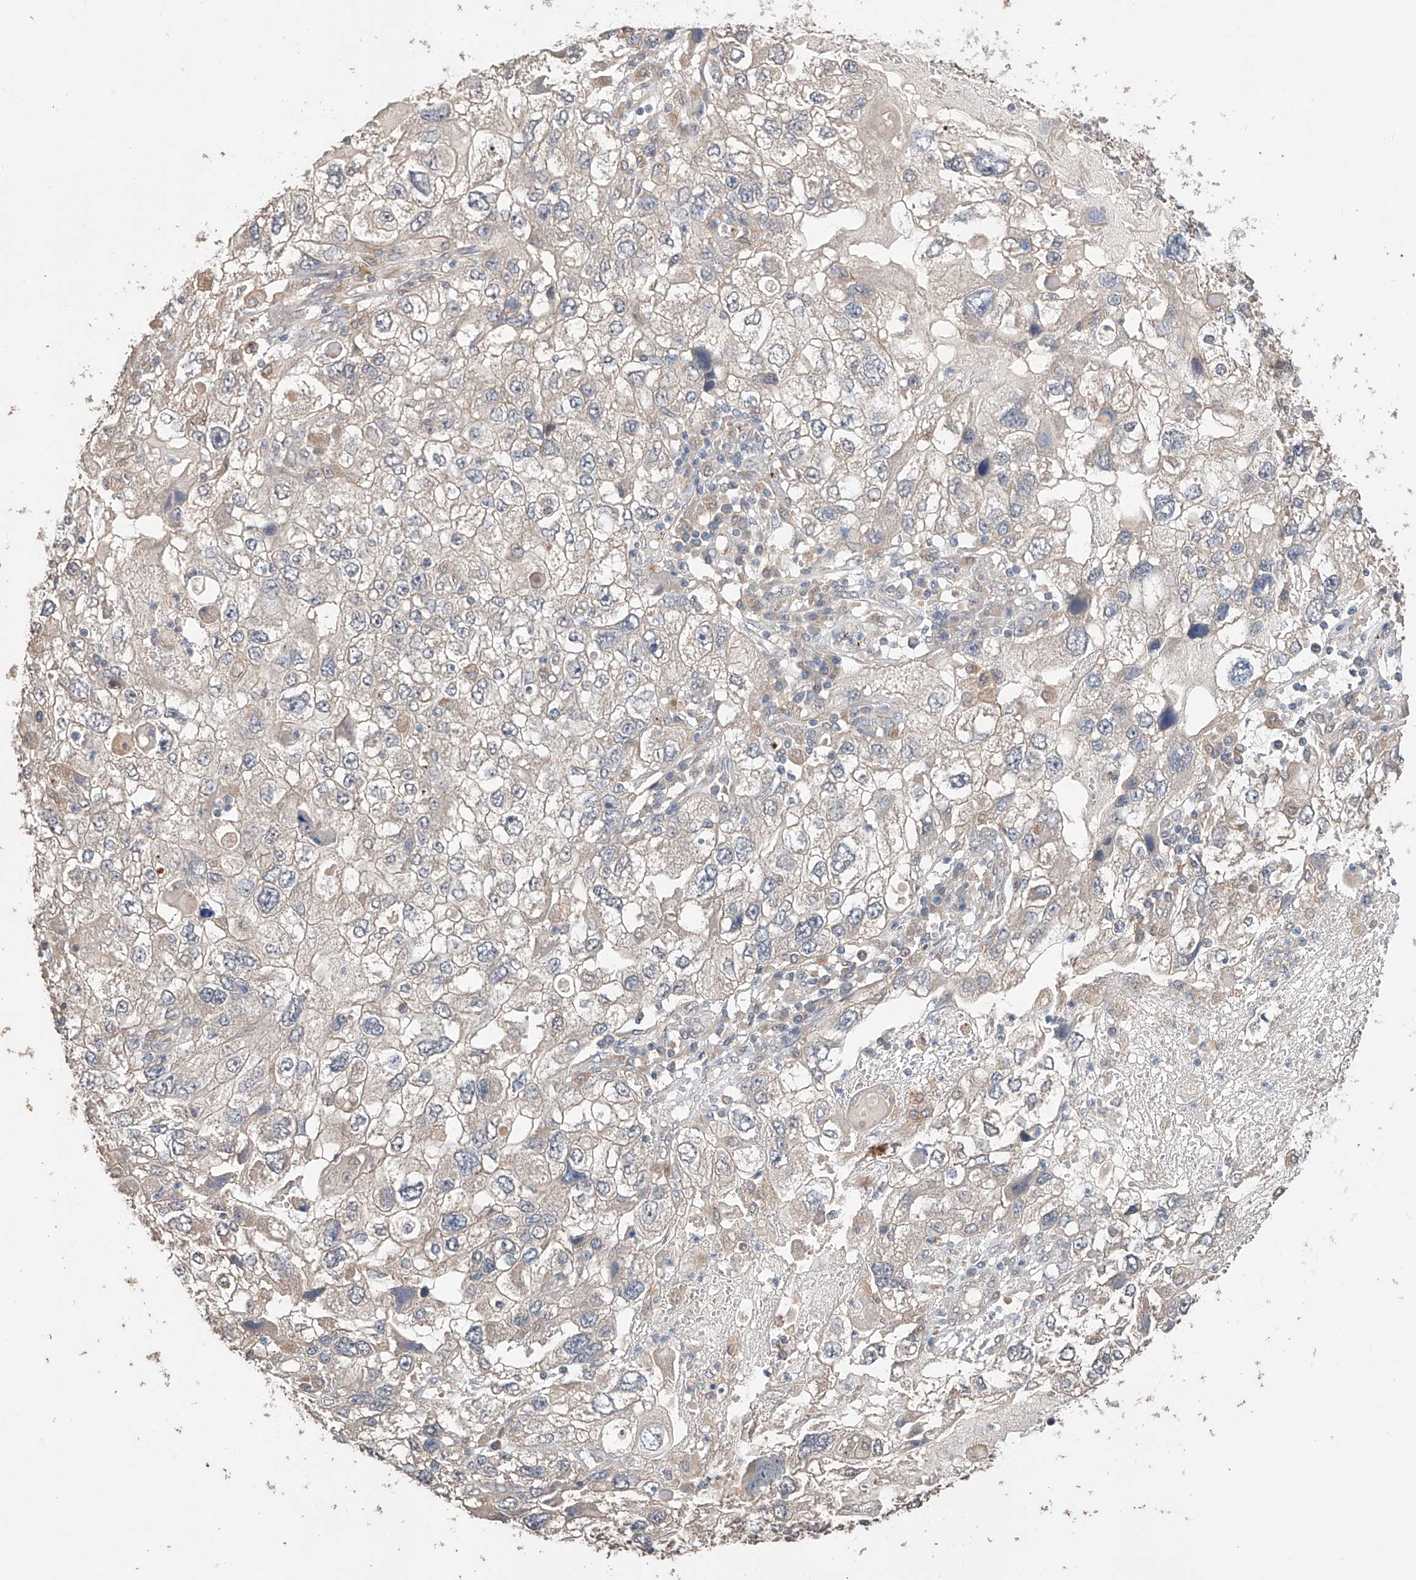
{"staining": {"intensity": "negative", "quantity": "none", "location": "none"}, "tissue": "endometrial cancer", "cell_type": "Tumor cells", "image_type": "cancer", "snomed": [{"axis": "morphology", "description": "Adenocarcinoma, NOS"}, {"axis": "topography", "description": "Endometrium"}], "caption": "There is no significant positivity in tumor cells of endometrial cancer.", "gene": "ZFHX2", "patient": {"sex": "female", "age": 49}}